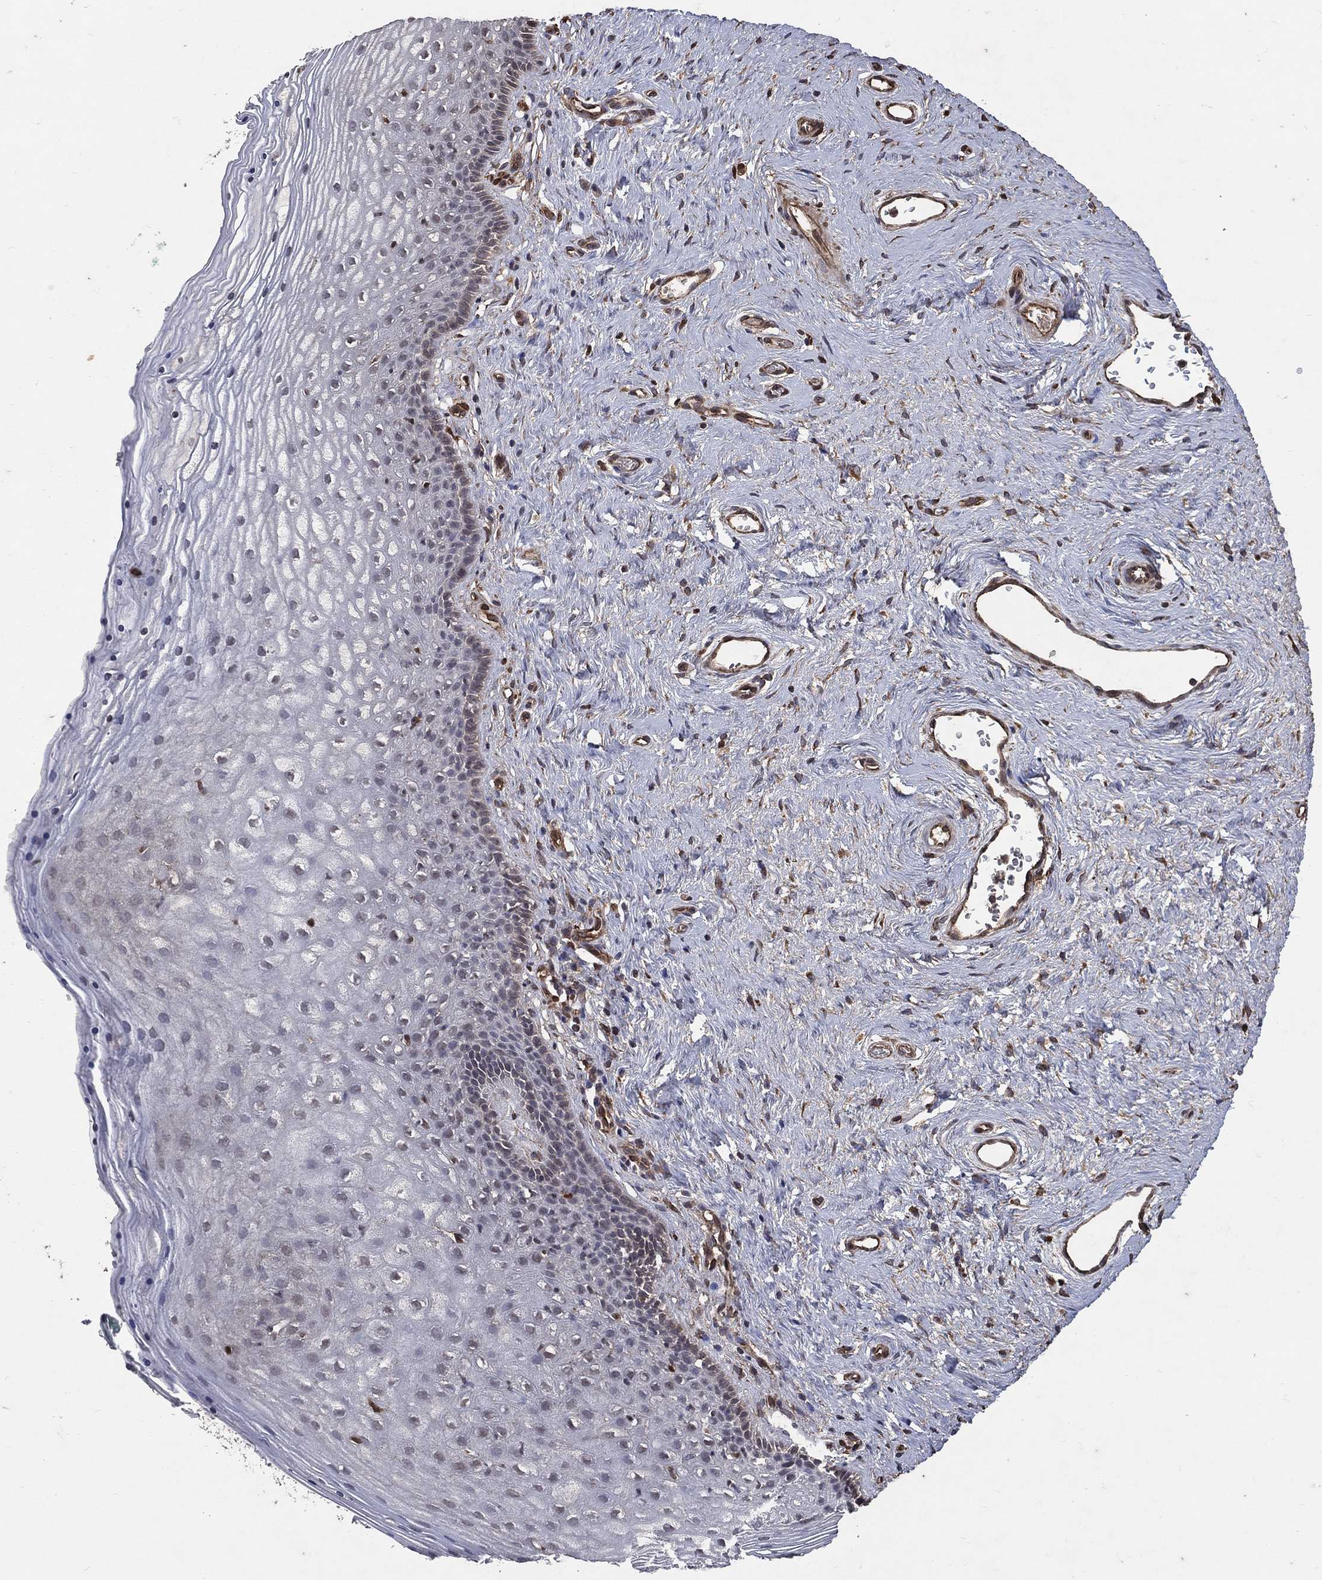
{"staining": {"intensity": "negative", "quantity": "none", "location": "none"}, "tissue": "vagina", "cell_type": "Squamous epithelial cells", "image_type": "normal", "snomed": [{"axis": "morphology", "description": "Normal tissue, NOS"}, {"axis": "topography", "description": "Vagina"}], "caption": "Squamous epithelial cells show no significant protein staining in normal vagina. (Immunohistochemistry (ihc), brightfield microscopy, high magnification).", "gene": "DPYSL2", "patient": {"sex": "female", "age": 45}}